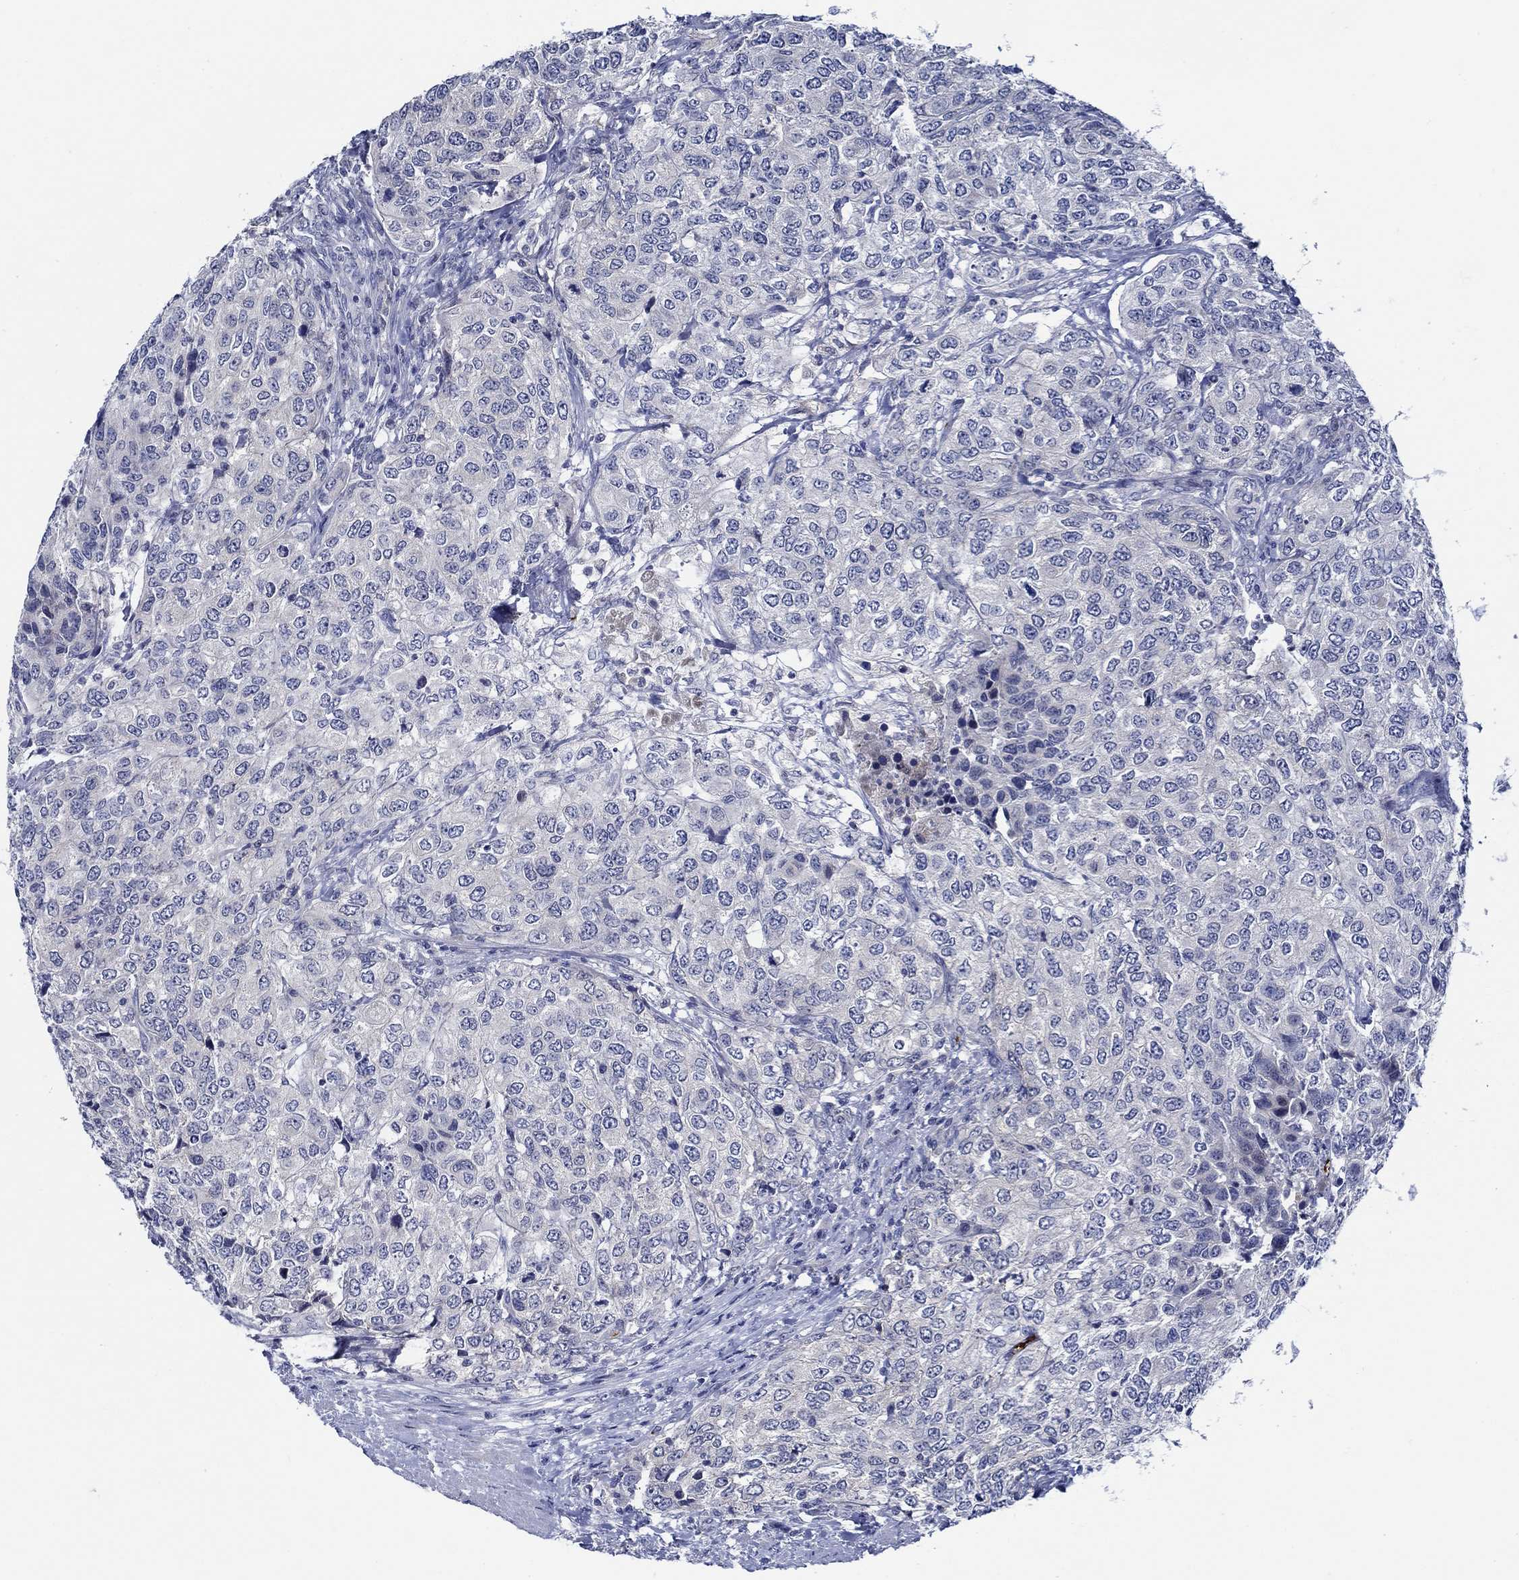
{"staining": {"intensity": "negative", "quantity": "none", "location": "none"}, "tissue": "urothelial cancer", "cell_type": "Tumor cells", "image_type": "cancer", "snomed": [{"axis": "morphology", "description": "Urothelial carcinoma, High grade"}, {"axis": "topography", "description": "Urinary bladder"}], "caption": "DAB (3,3'-diaminobenzidine) immunohistochemical staining of urothelial cancer displays no significant staining in tumor cells. (DAB (3,3'-diaminobenzidine) immunohistochemistry (IHC) with hematoxylin counter stain).", "gene": "ALOX12", "patient": {"sex": "female", "age": 78}}